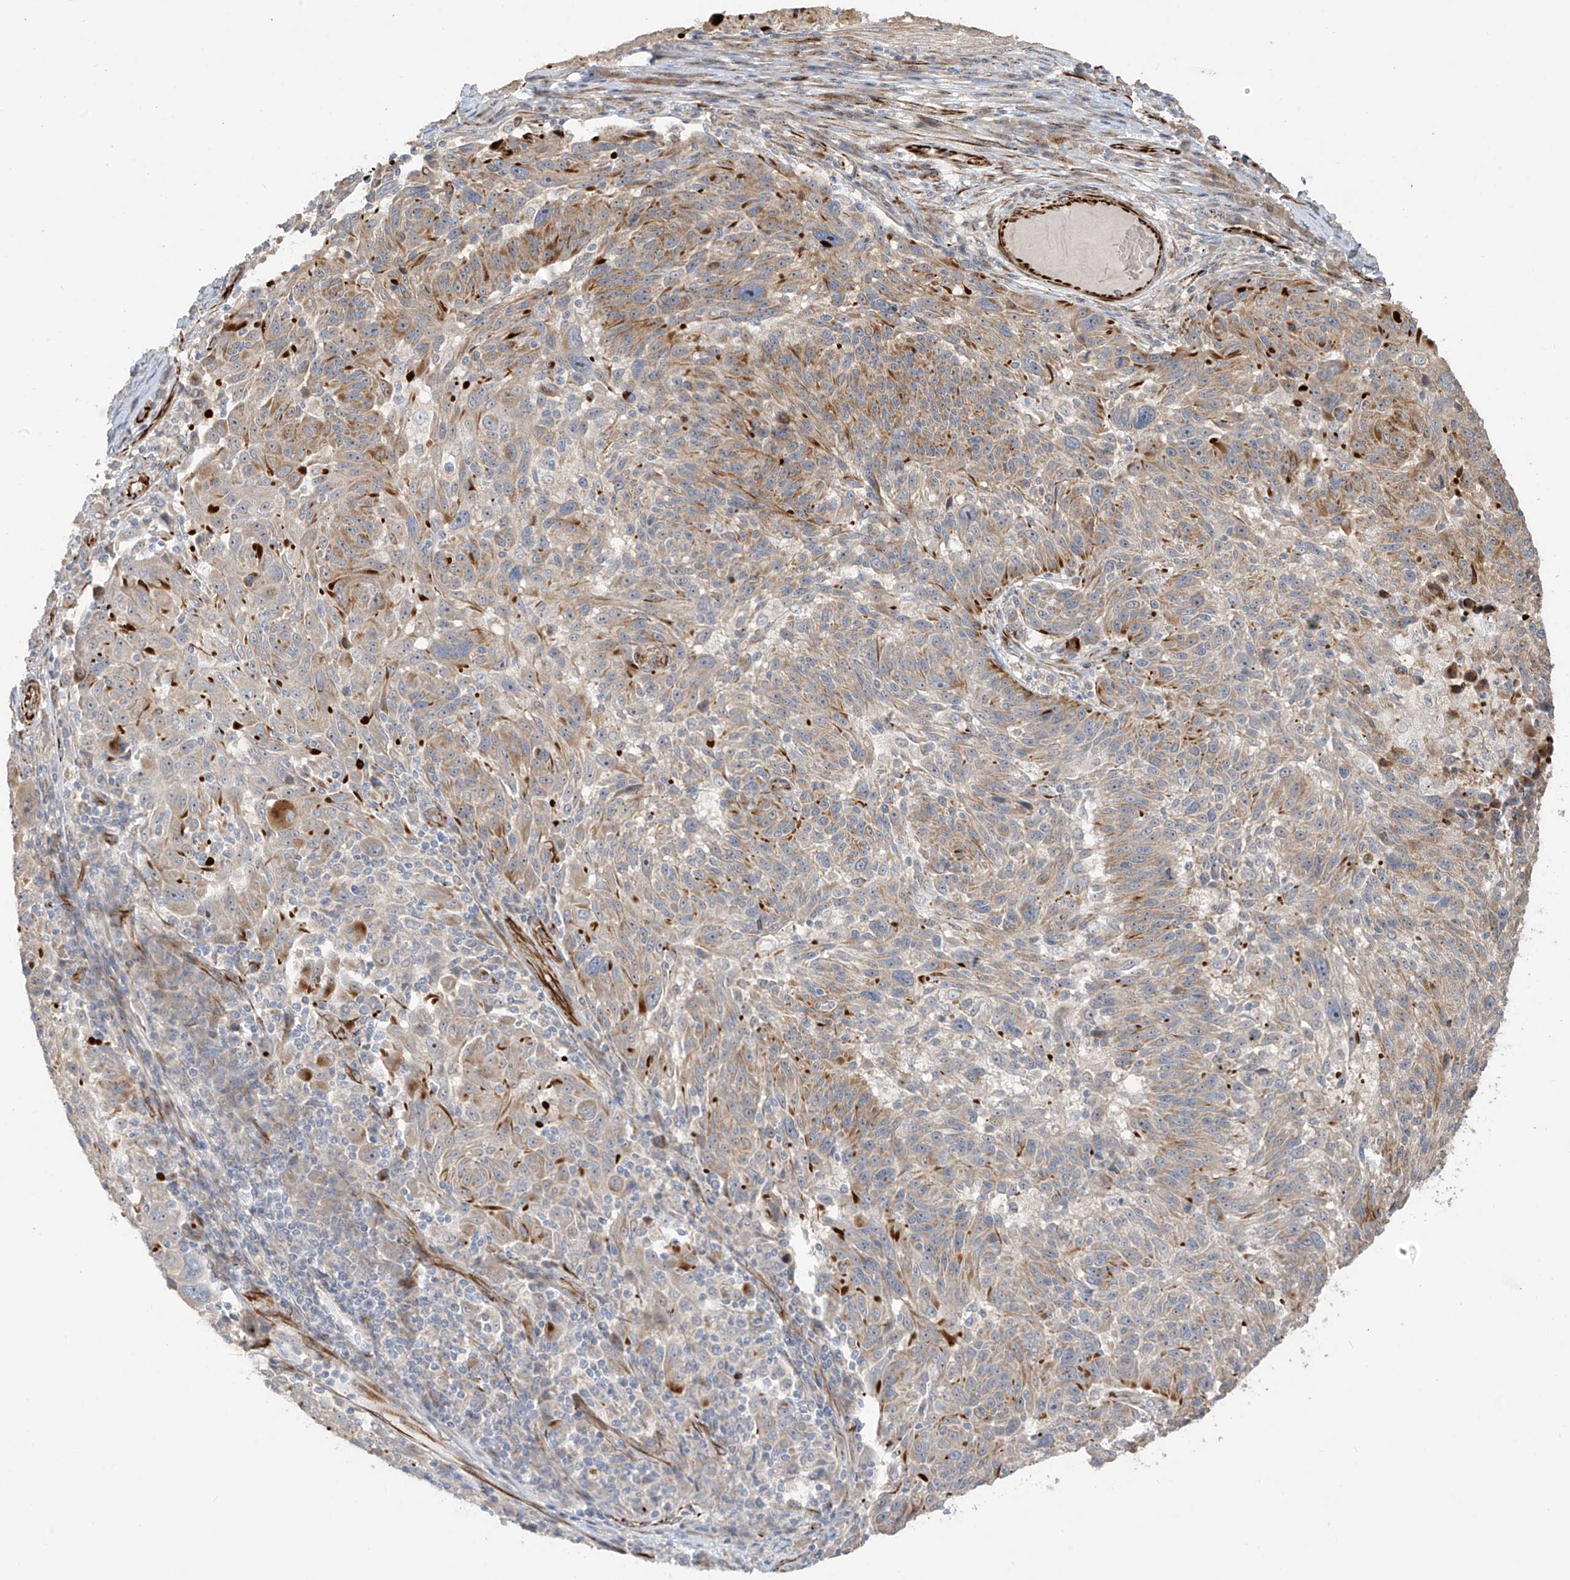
{"staining": {"intensity": "weak", "quantity": ">75%", "location": "cytoplasmic/membranous"}, "tissue": "melanoma", "cell_type": "Tumor cells", "image_type": "cancer", "snomed": [{"axis": "morphology", "description": "Malignant melanoma, NOS"}, {"axis": "topography", "description": "Skin"}], "caption": "Protein expression analysis of human melanoma reveals weak cytoplasmic/membranous expression in about >75% of tumor cells.", "gene": "DCDC2", "patient": {"sex": "male", "age": 53}}